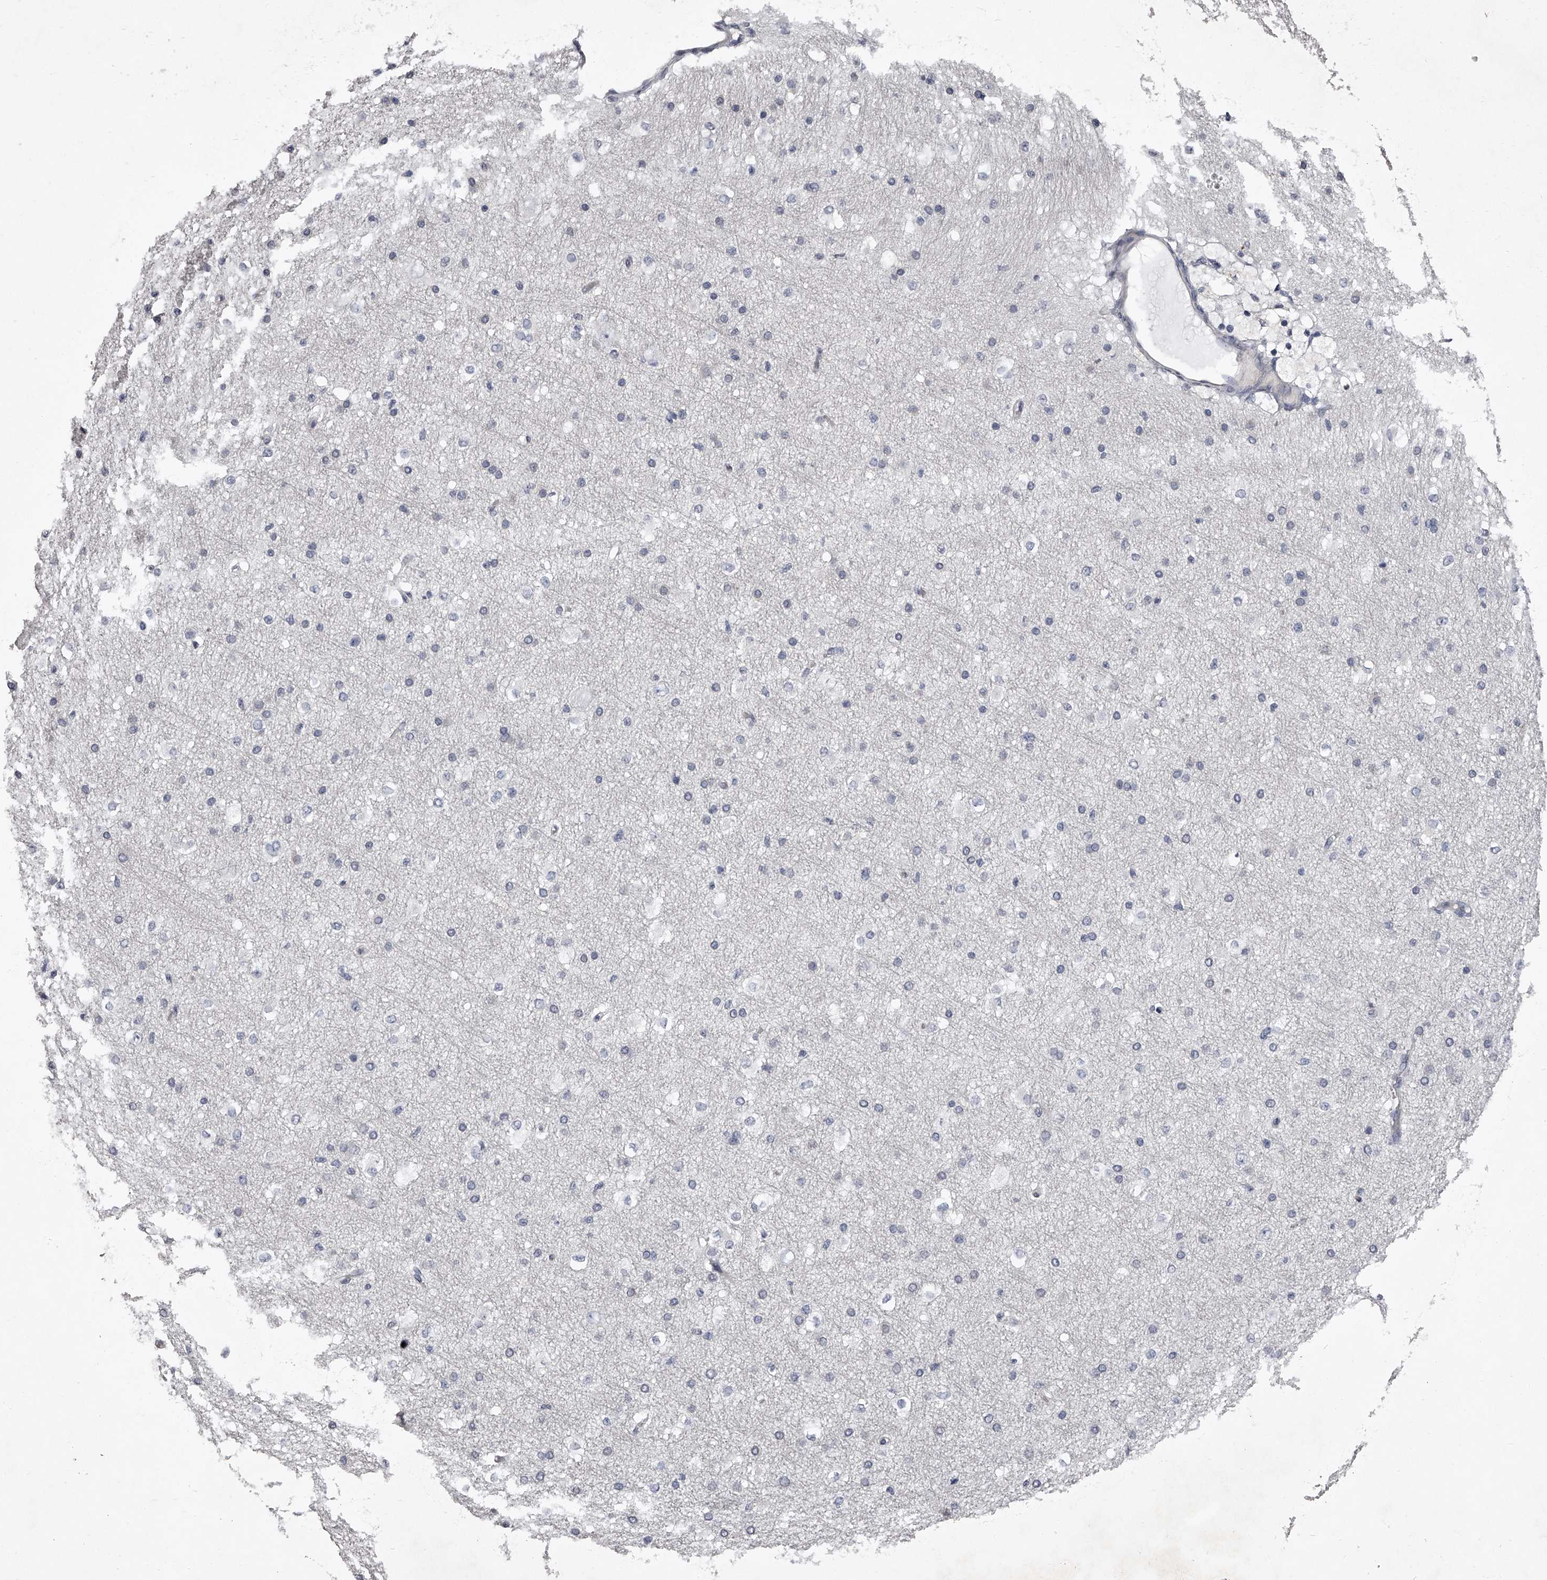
{"staining": {"intensity": "negative", "quantity": "none", "location": "none"}, "tissue": "cerebral cortex", "cell_type": "Endothelial cells", "image_type": "normal", "snomed": [{"axis": "morphology", "description": "Normal tissue, NOS"}, {"axis": "morphology", "description": "Developmental malformation"}, {"axis": "topography", "description": "Cerebral cortex"}], "caption": "Photomicrograph shows no protein positivity in endothelial cells of normal cerebral cortex.", "gene": "NT5DC1", "patient": {"sex": "female", "age": 30}}